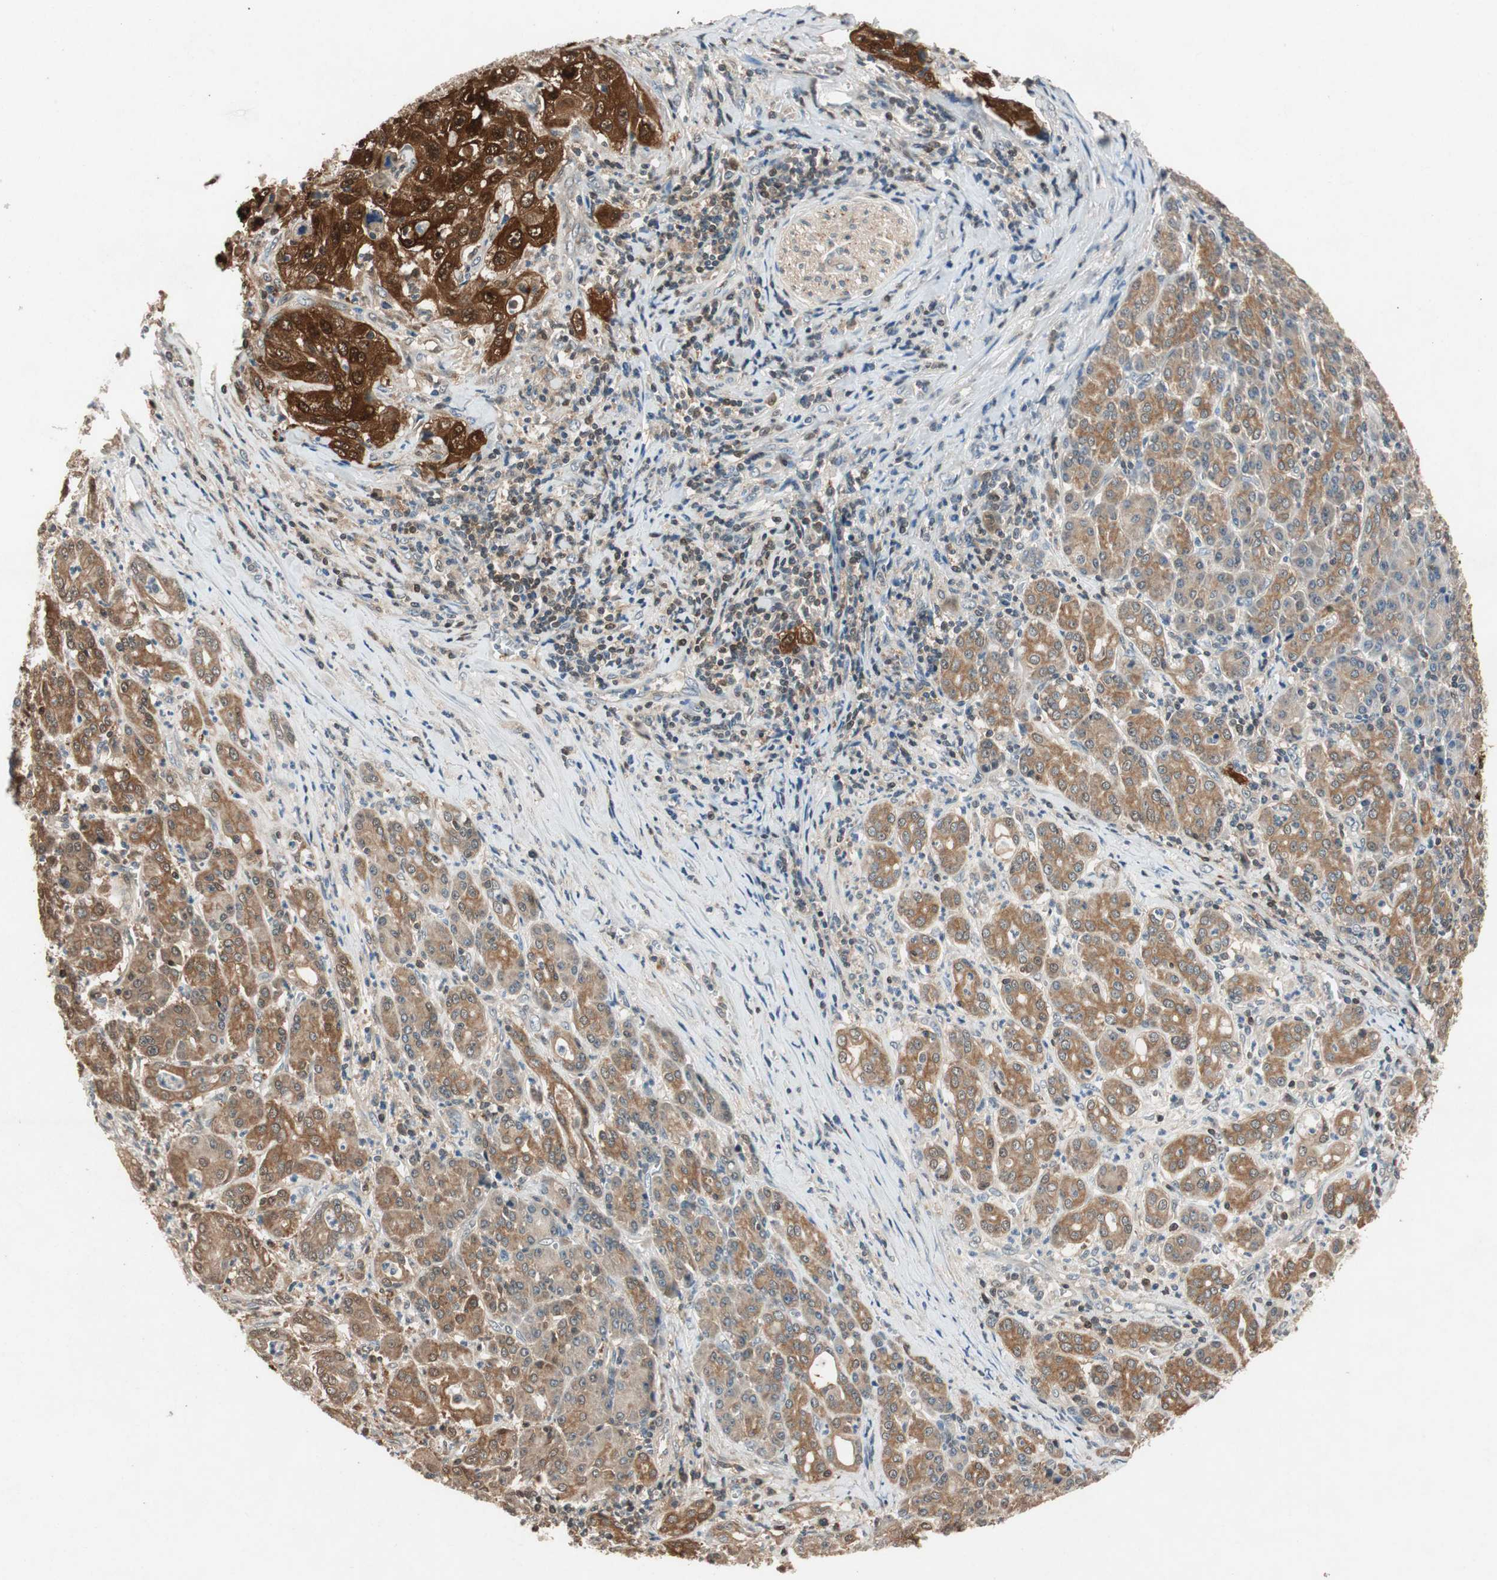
{"staining": {"intensity": "strong", "quantity": ">75%", "location": "cytoplasmic/membranous,nuclear"}, "tissue": "pancreatic cancer", "cell_type": "Tumor cells", "image_type": "cancer", "snomed": [{"axis": "morphology", "description": "Adenocarcinoma, NOS"}, {"axis": "topography", "description": "Pancreas"}], "caption": "Human pancreatic adenocarcinoma stained with a protein marker exhibits strong staining in tumor cells.", "gene": "SERPINB5", "patient": {"sex": "male", "age": 70}}